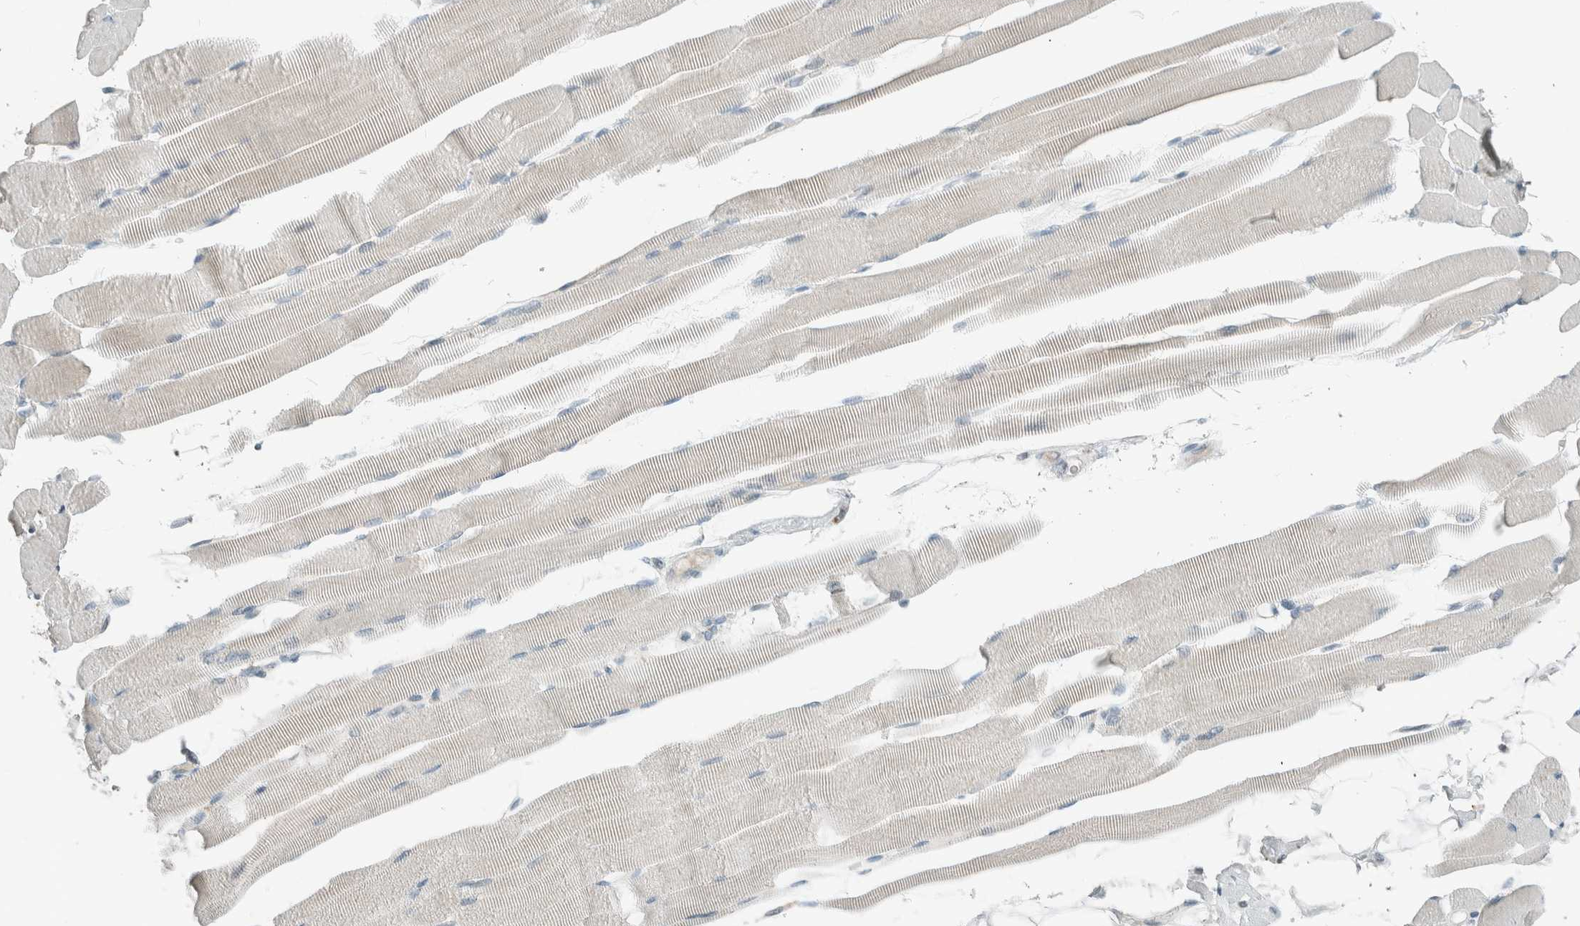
{"staining": {"intensity": "weak", "quantity": "<25%", "location": "cytoplasmic/membranous"}, "tissue": "skeletal muscle", "cell_type": "Myocytes", "image_type": "normal", "snomed": [{"axis": "morphology", "description": "Normal tissue, NOS"}, {"axis": "topography", "description": "Skeletal muscle"}, {"axis": "topography", "description": "Peripheral nerve tissue"}], "caption": "High power microscopy histopathology image of an immunohistochemistry histopathology image of benign skeletal muscle, revealing no significant staining in myocytes.", "gene": "CERCAM", "patient": {"sex": "female", "age": 84}}